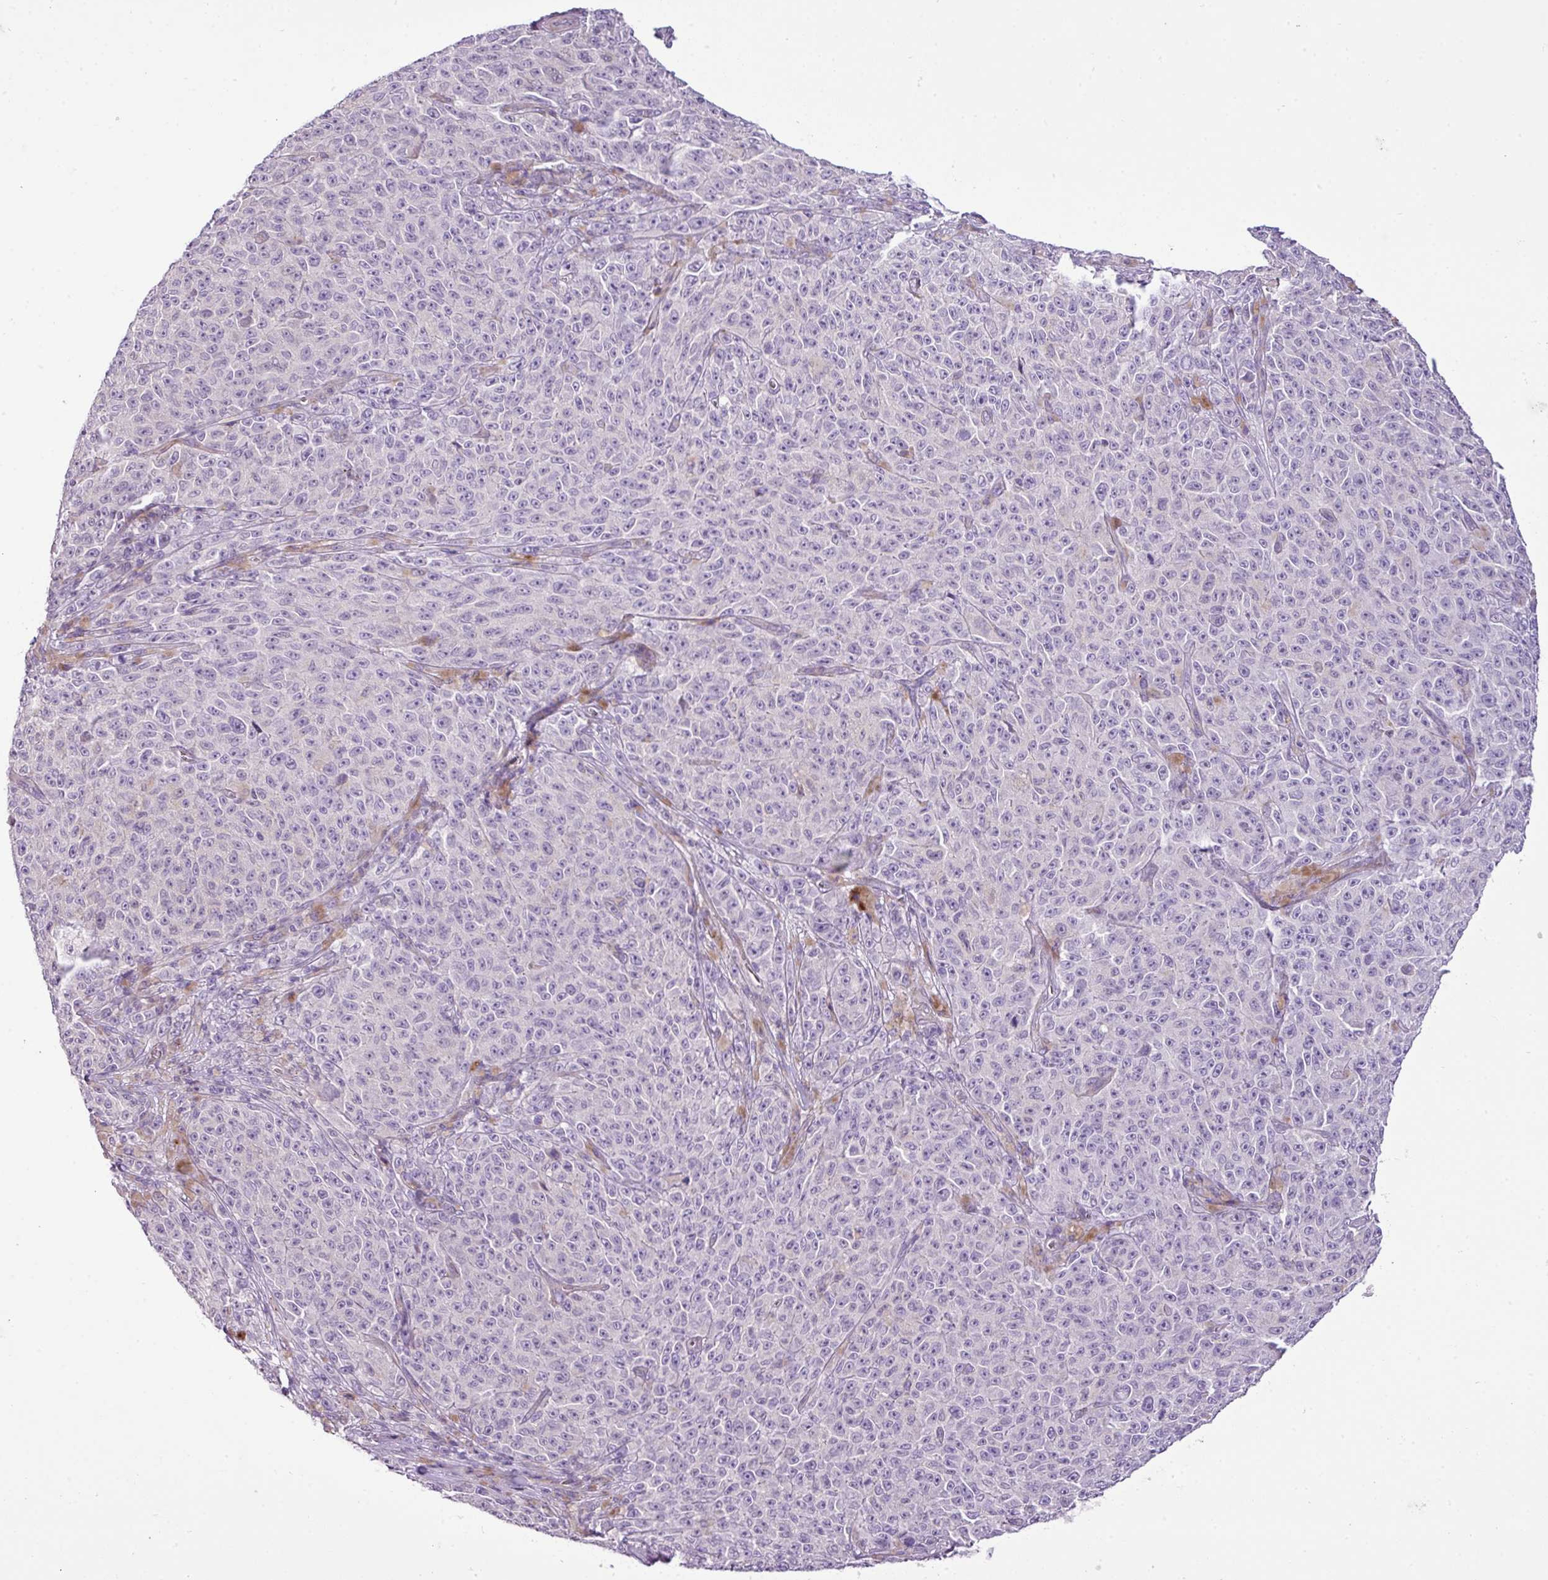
{"staining": {"intensity": "negative", "quantity": "none", "location": "none"}, "tissue": "melanoma", "cell_type": "Tumor cells", "image_type": "cancer", "snomed": [{"axis": "morphology", "description": "Malignant melanoma, NOS"}, {"axis": "topography", "description": "Skin"}], "caption": "There is no significant positivity in tumor cells of melanoma.", "gene": "DNAJB13", "patient": {"sex": "female", "age": 82}}